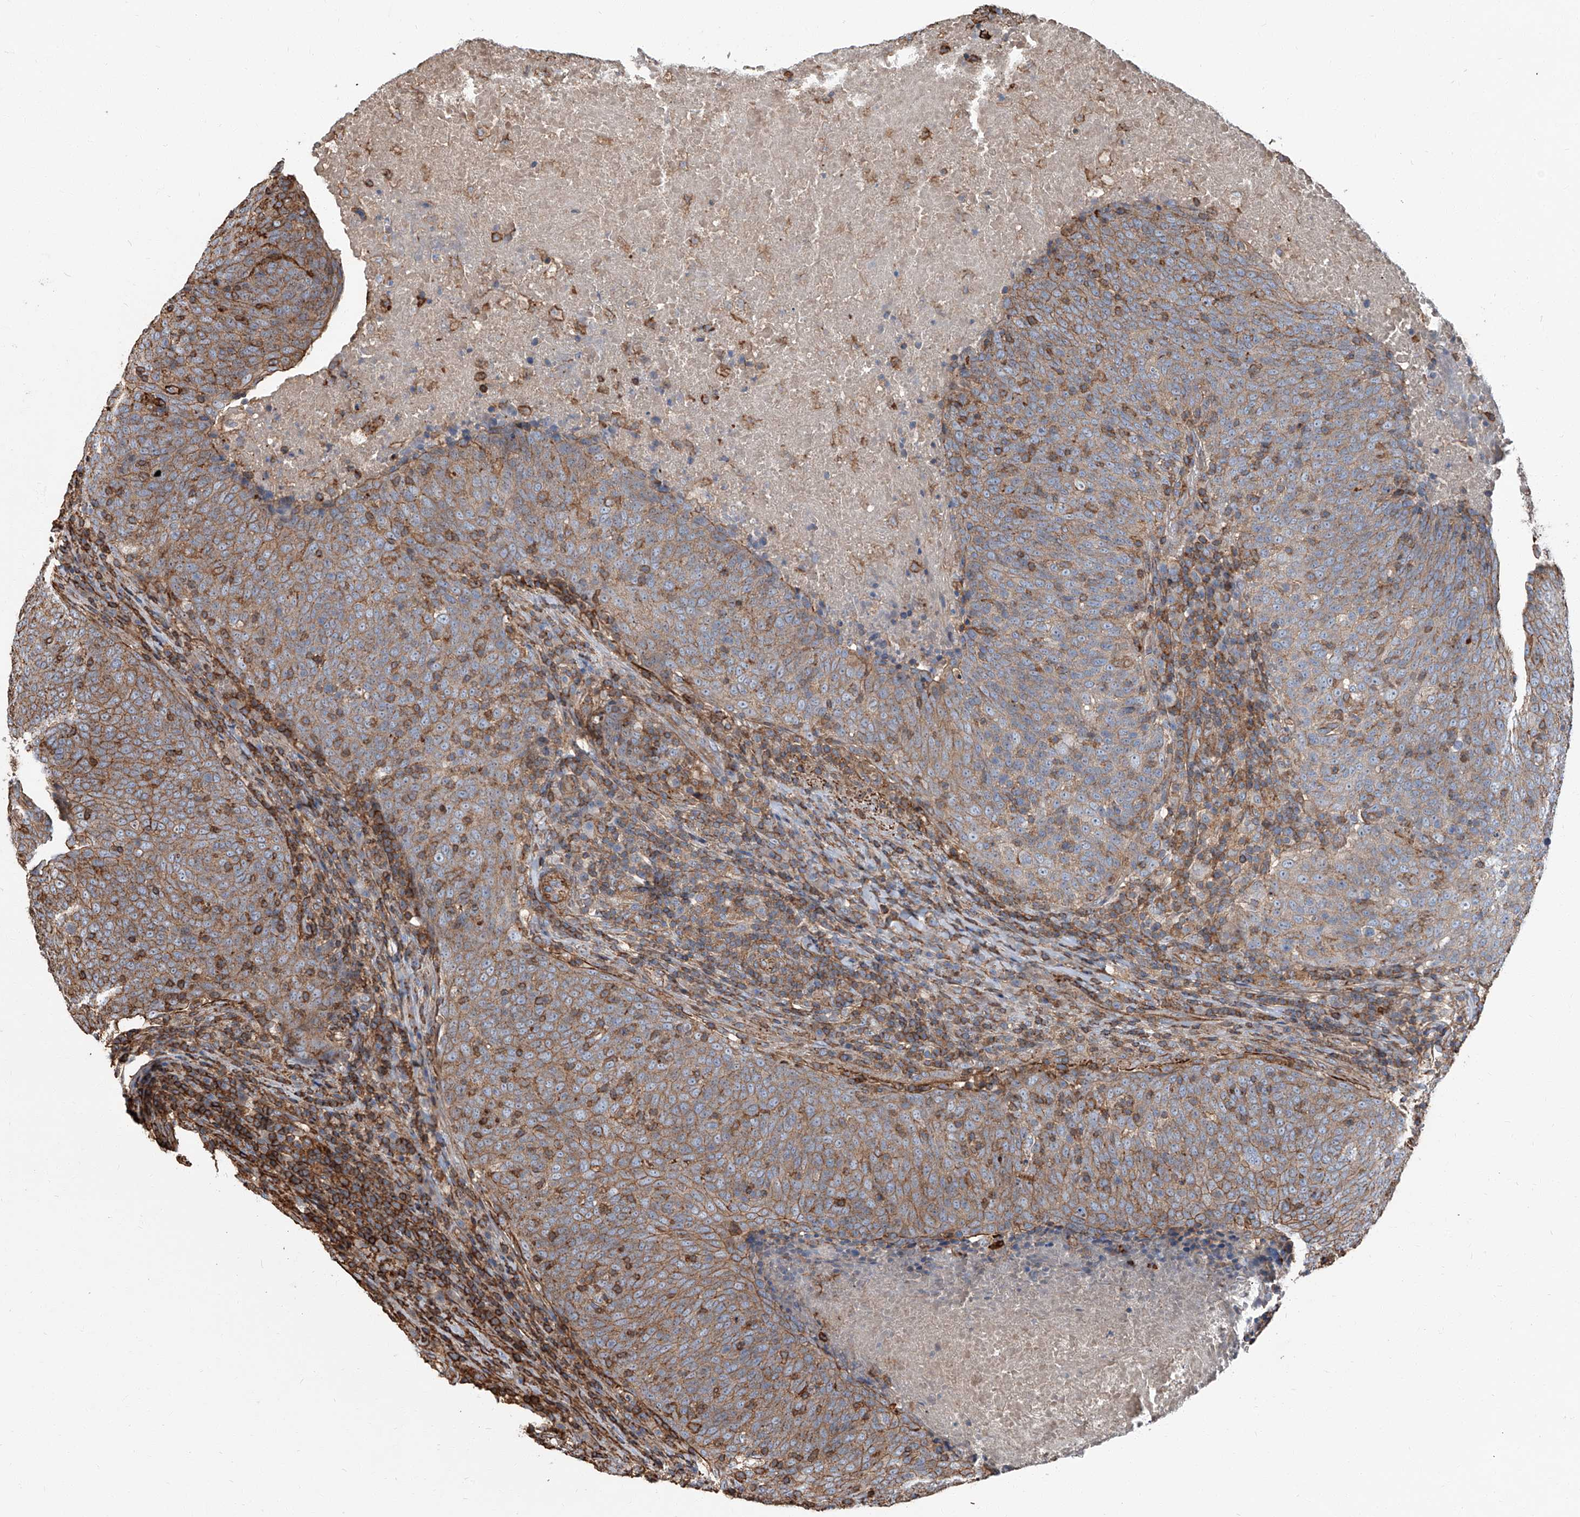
{"staining": {"intensity": "moderate", "quantity": ">75%", "location": "cytoplasmic/membranous"}, "tissue": "head and neck cancer", "cell_type": "Tumor cells", "image_type": "cancer", "snomed": [{"axis": "morphology", "description": "Squamous cell carcinoma, NOS"}, {"axis": "morphology", "description": "Squamous cell carcinoma, metastatic, NOS"}, {"axis": "topography", "description": "Lymph node"}, {"axis": "topography", "description": "Head-Neck"}], "caption": "An image of human head and neck metastatic squamous cell carcinoma stained for a protein exhibits moderate cytoplasmic/membranous brown staining in tumor cells.", "gene": "PIEZO2", "patient": {"sex": "male", "age": 62}}